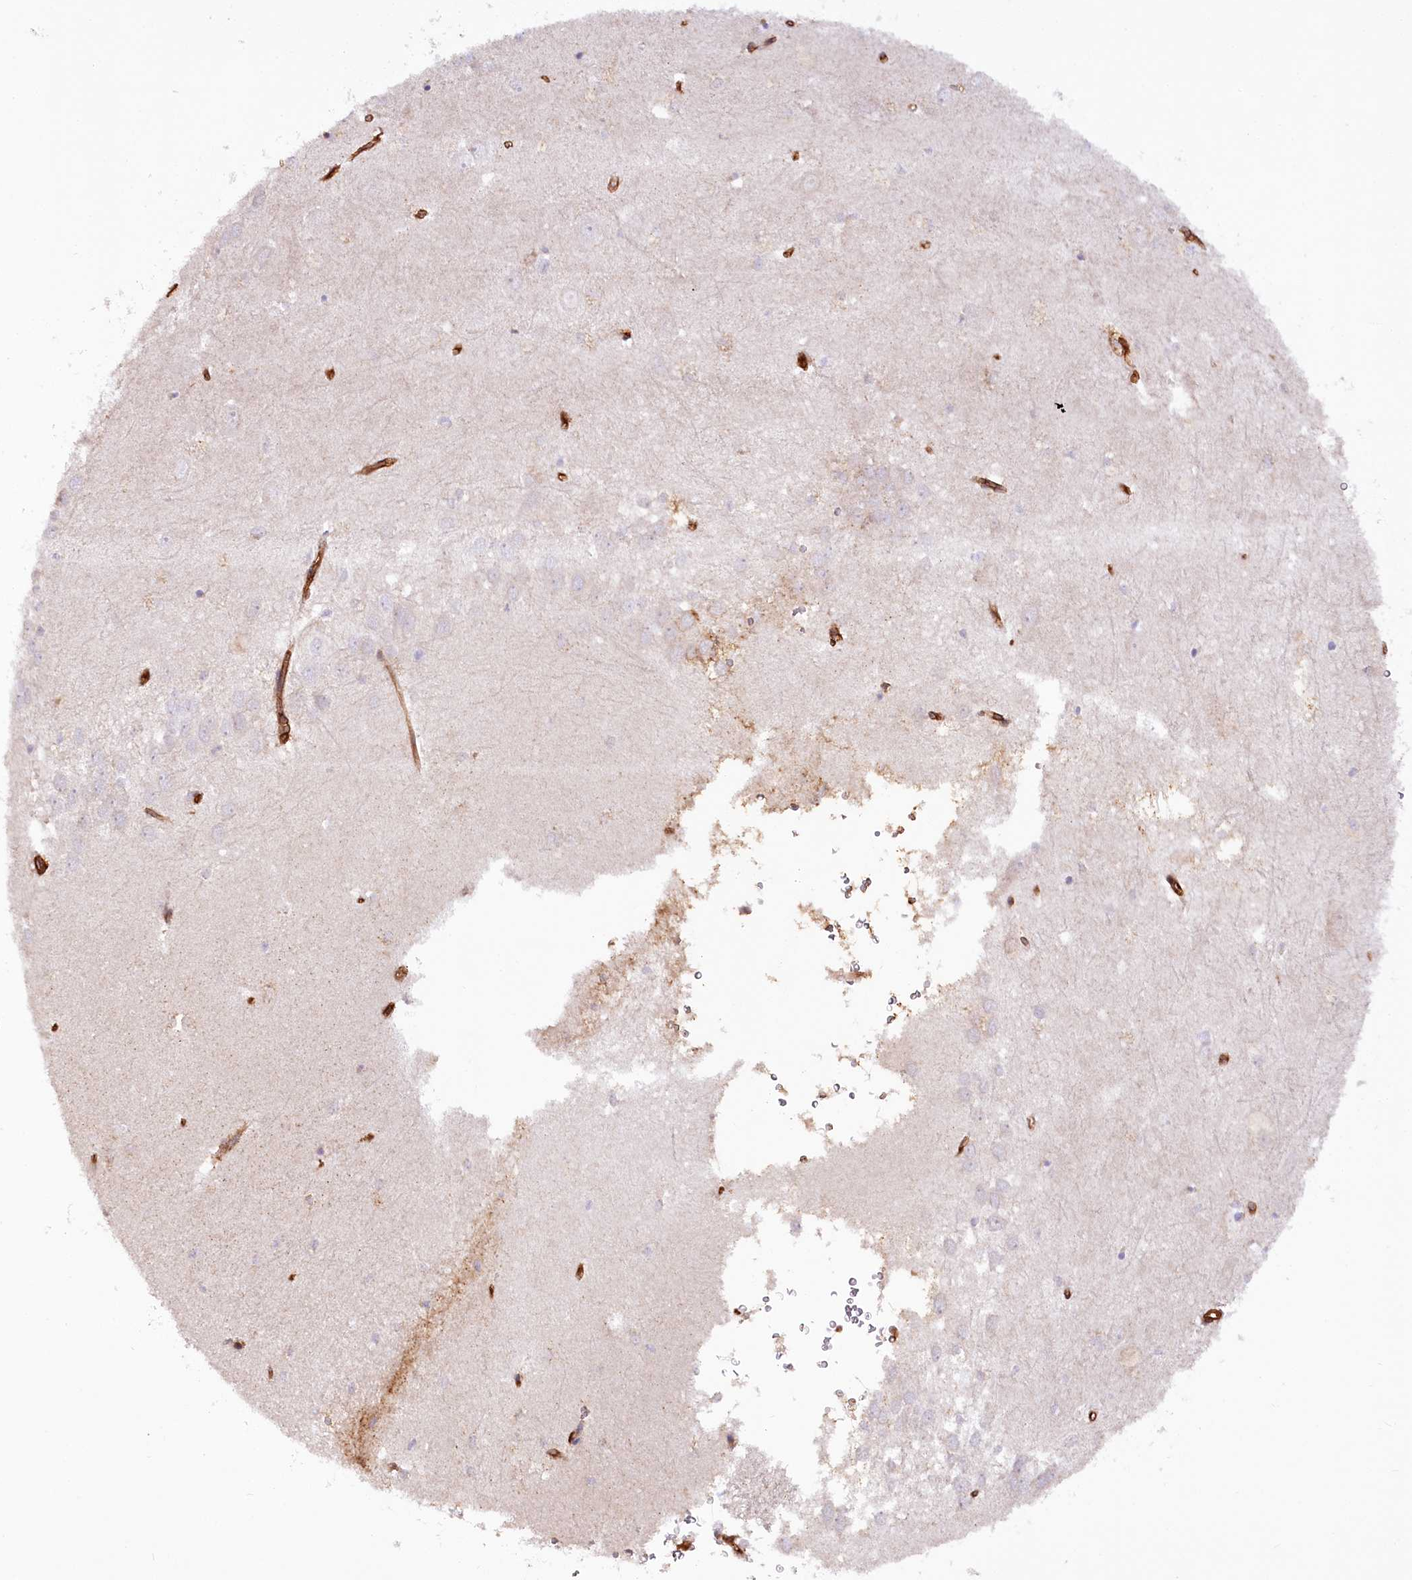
{"staining": {"intensity": "negative", "quantity": "none", "location": "none"}, "tissue": "hippocampus", "cell_type": "Glial cells", "image_type": "normal", "snomed": [{"axis": "morphology", "description": "Normal tissue, NOS"}, {"axis": "topography", "description": "Hippocampus"}], "caption": "IHC of unremarkable human hippocampus exhibits no positivity in glial cells. Nuclei are stained in blue.", "gene": "SYNPO2", "patient": {"sex": "female", "age": 64}}